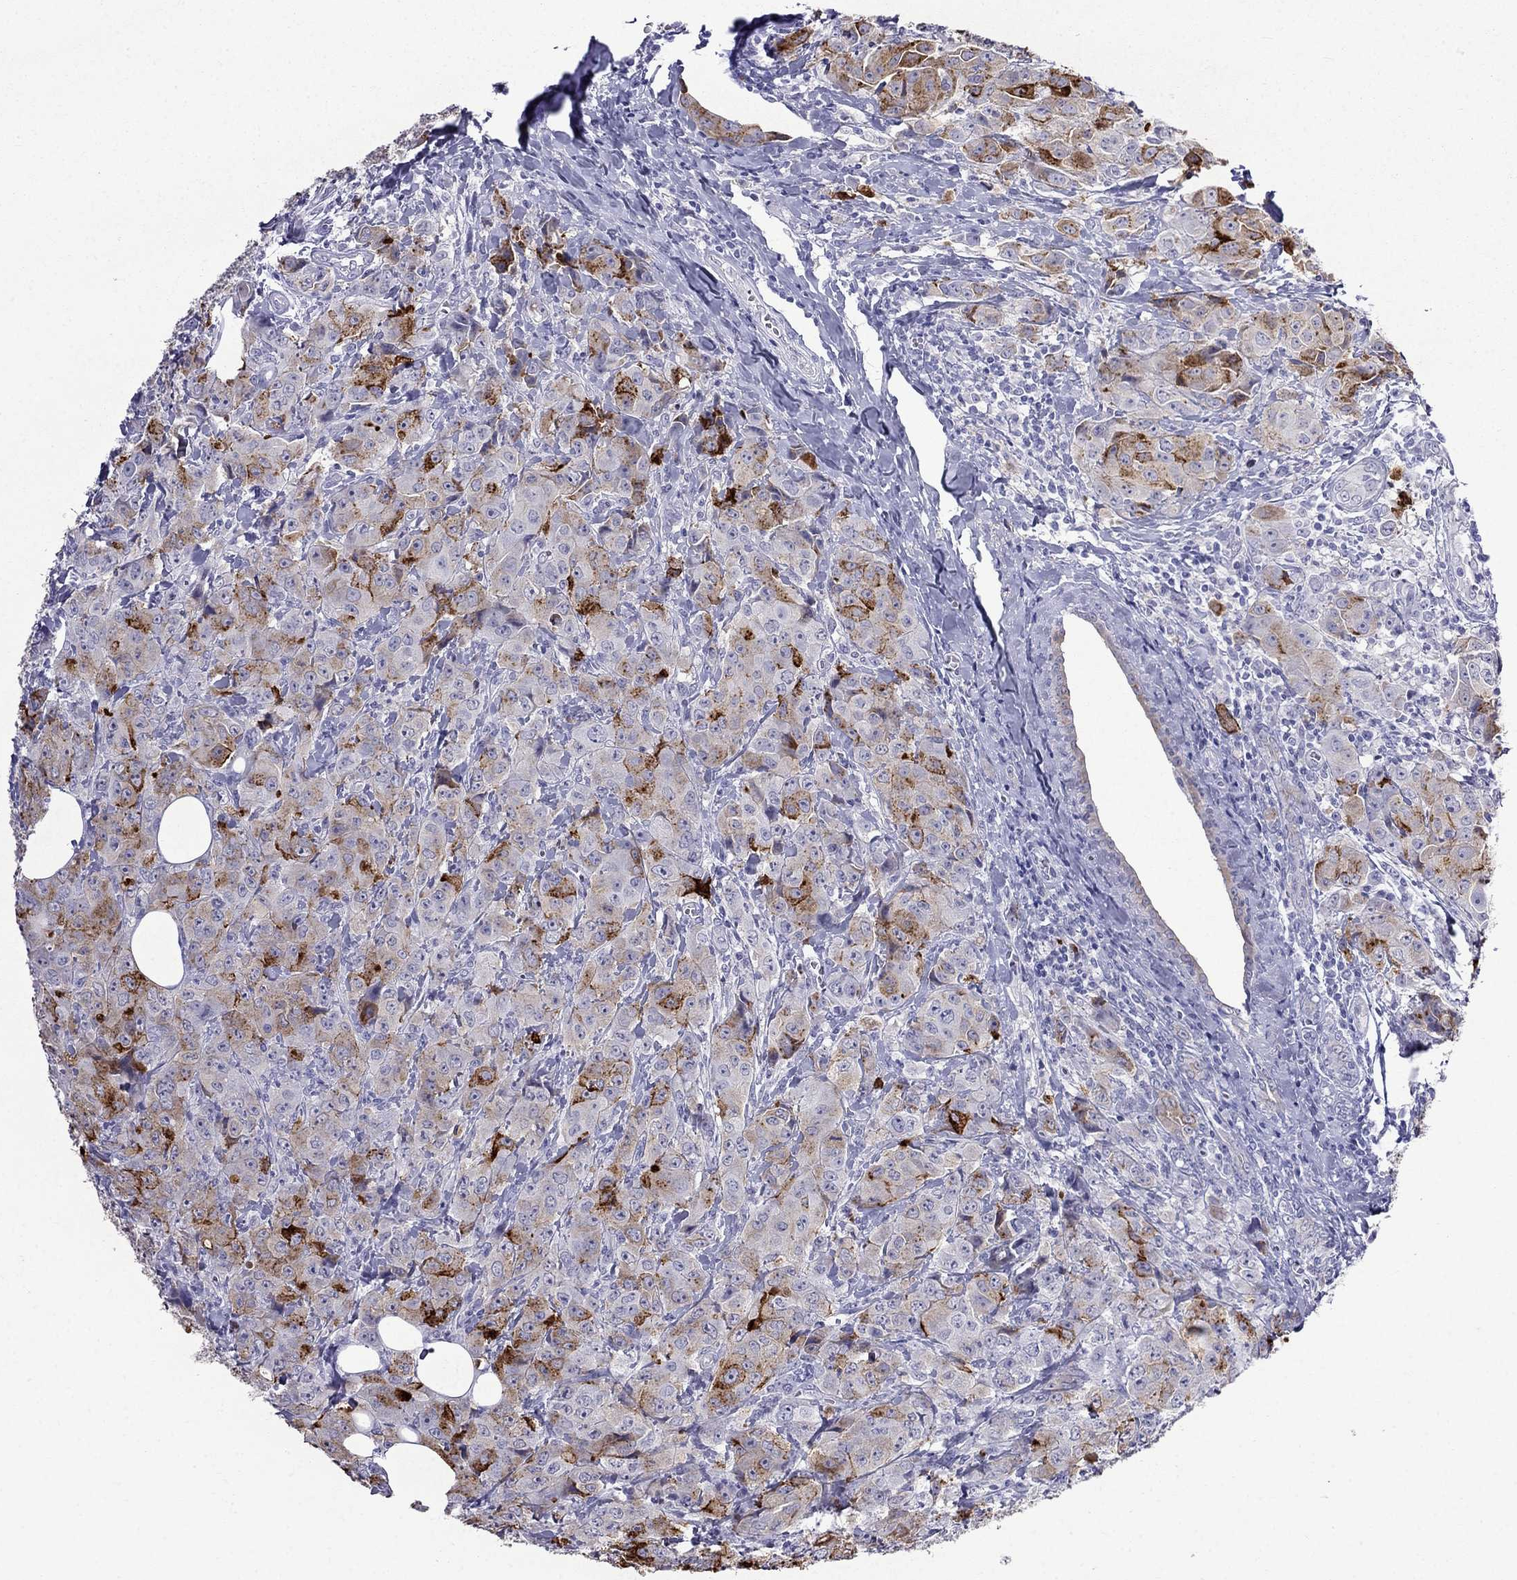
{"staining": {"intensity": "strong", "quantity": "<25%", "location": "cytoplasmic/membranous"}, "tissue": "breast cancer", "cell_type": "Tumor cells", "image_type": "cancer", "snomed": [{"axis": "morphology", "description": "Duct carcinoma"}, {"axis": "topography", "description": "Breast"}], "caption": "Immunohistochemical staining of breast intraductal carcinoma exhibits medium levels of strong cytoplasmic/membranous protein staining in about <25% of tumor cells. Immunohistochemistry (ihc) stains the protein in brown and the nuclei are stained blue.", "gene": "MGP", "patient": {"sex": "female", "age": 43}}